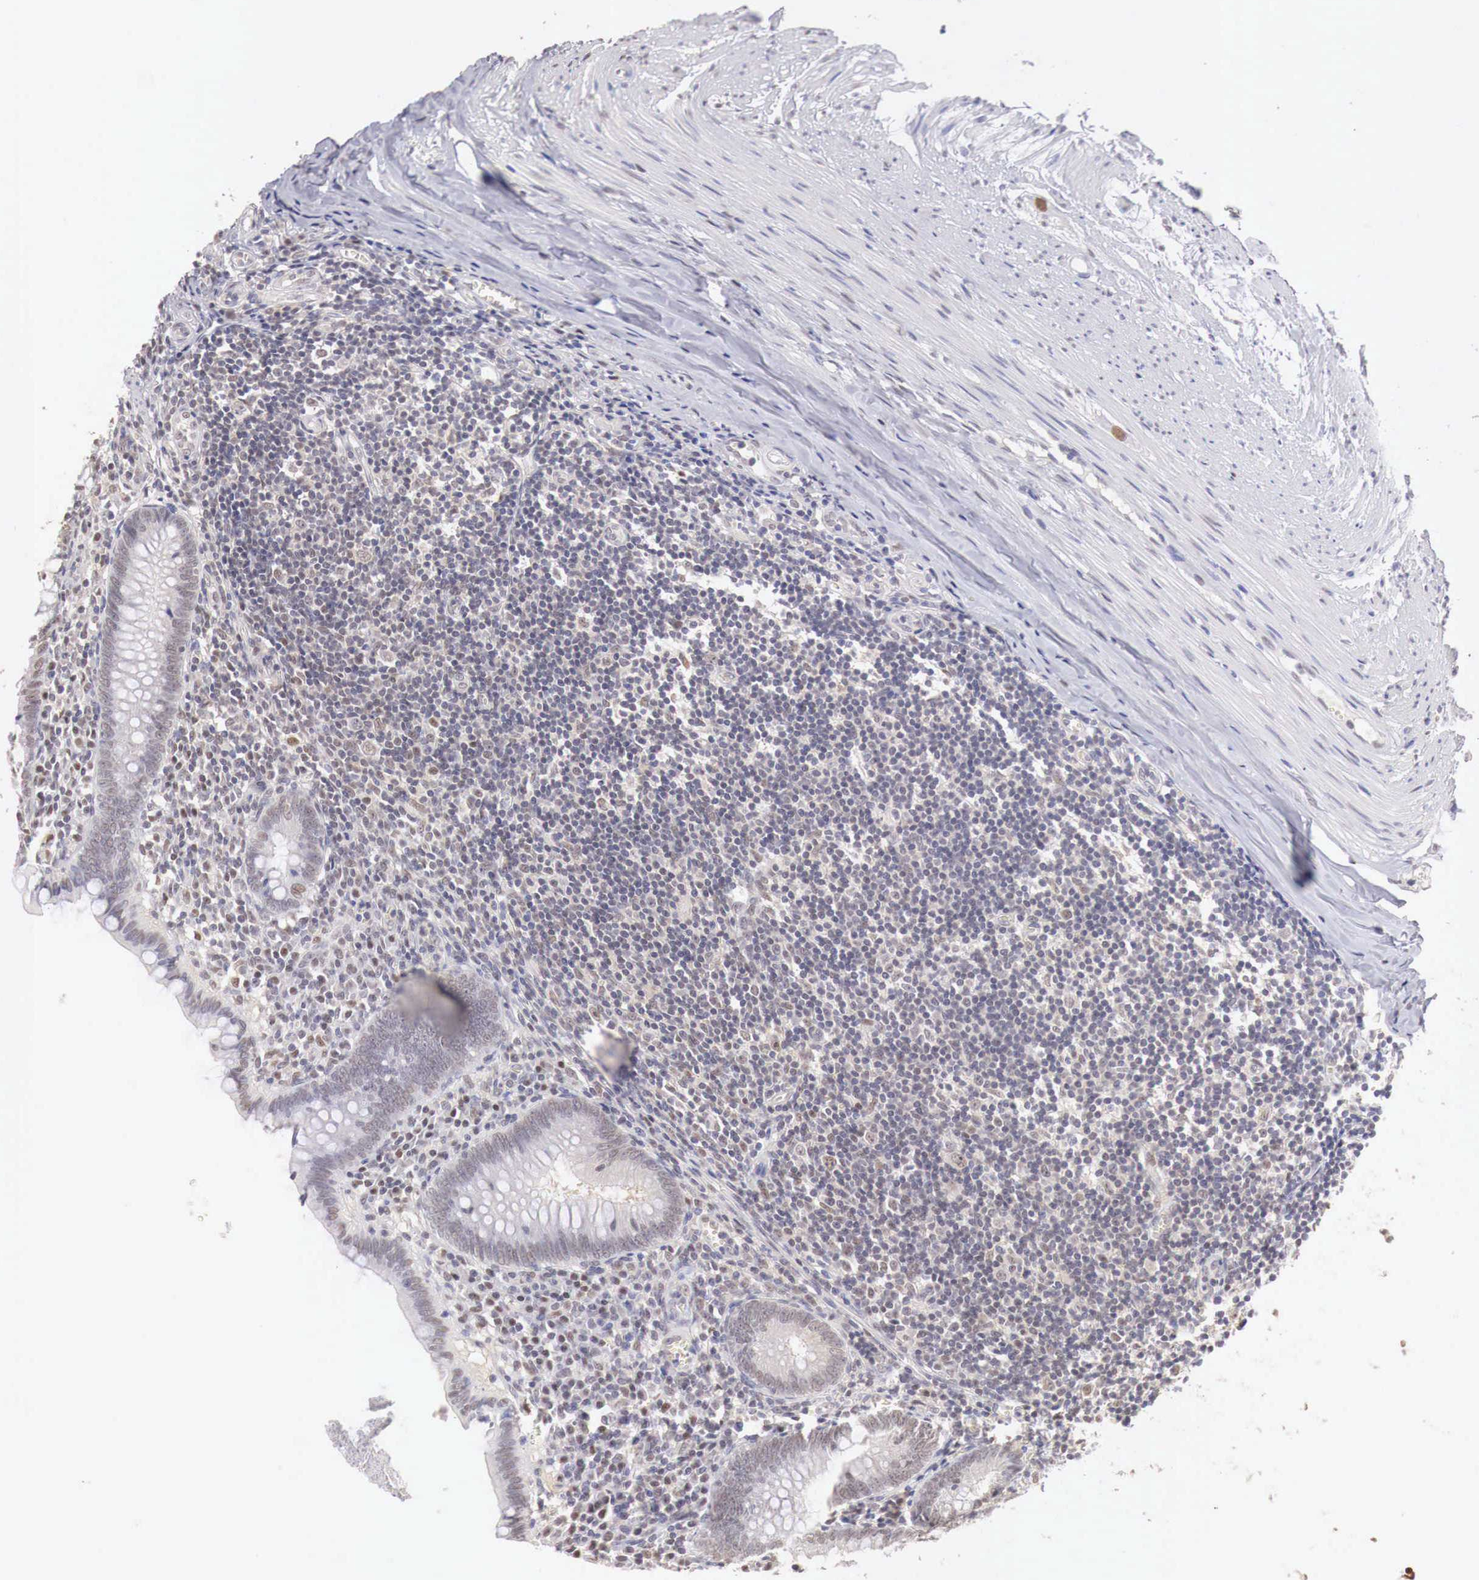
{"staining": {"intensity": "negative", "quantity": "none", "location": "none"}, "tissue": "appendix", "cell_type": "Glandular cells", "image_type": "normal", "snomed": [{"axis": "morphology", "description": "Normal tissue, NOS"}, {"axis": "topography", "description": "Appendix"}], "caption": "This is an IHC micrograph of benign human appendix. There is no expression in glandular cells.", "gene": "UBA1", "patient": {"sex": "female", "age": 19}}